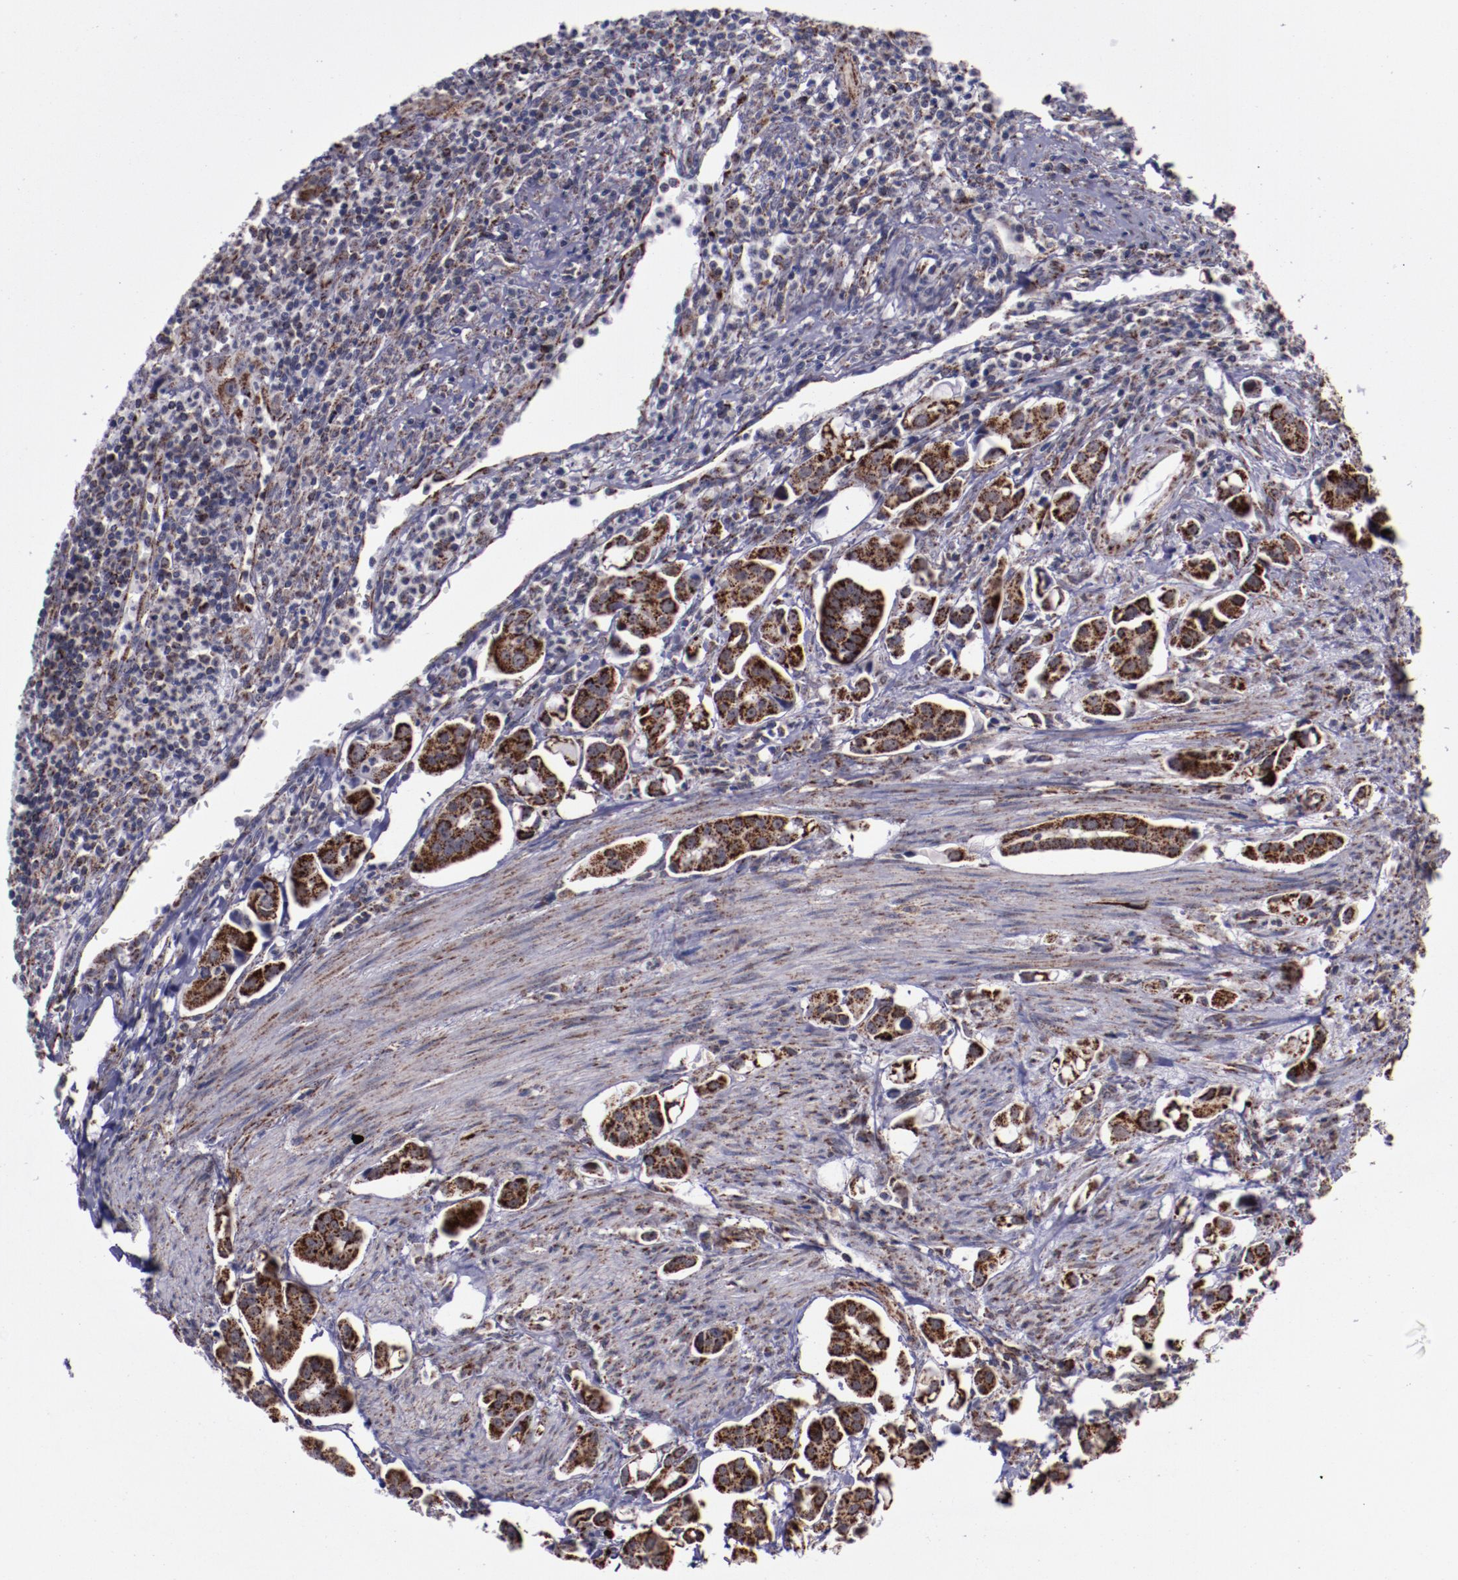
{"staining": {"intensity": "moderate", "quantity": ">75%", "location": "cytoplasmic/membranous"}, "tissue": "urothelial cancer", "cell_type": "Tumor cells", "image_type": "cancer", "snomed": [{"axis": "morphology", "description": "Urothelial carcinoma, High grade"}, {"axis": "topography", "description": "Urinary bladder"}], "caption": "Human urothelial cancer stained with a brown dye reveals moderate cytoplasmic/membranous positive positivity in approximately >75% of tumor cells.", "gene": "LONP1", "patient": {"sex": "male", "age": 66}}